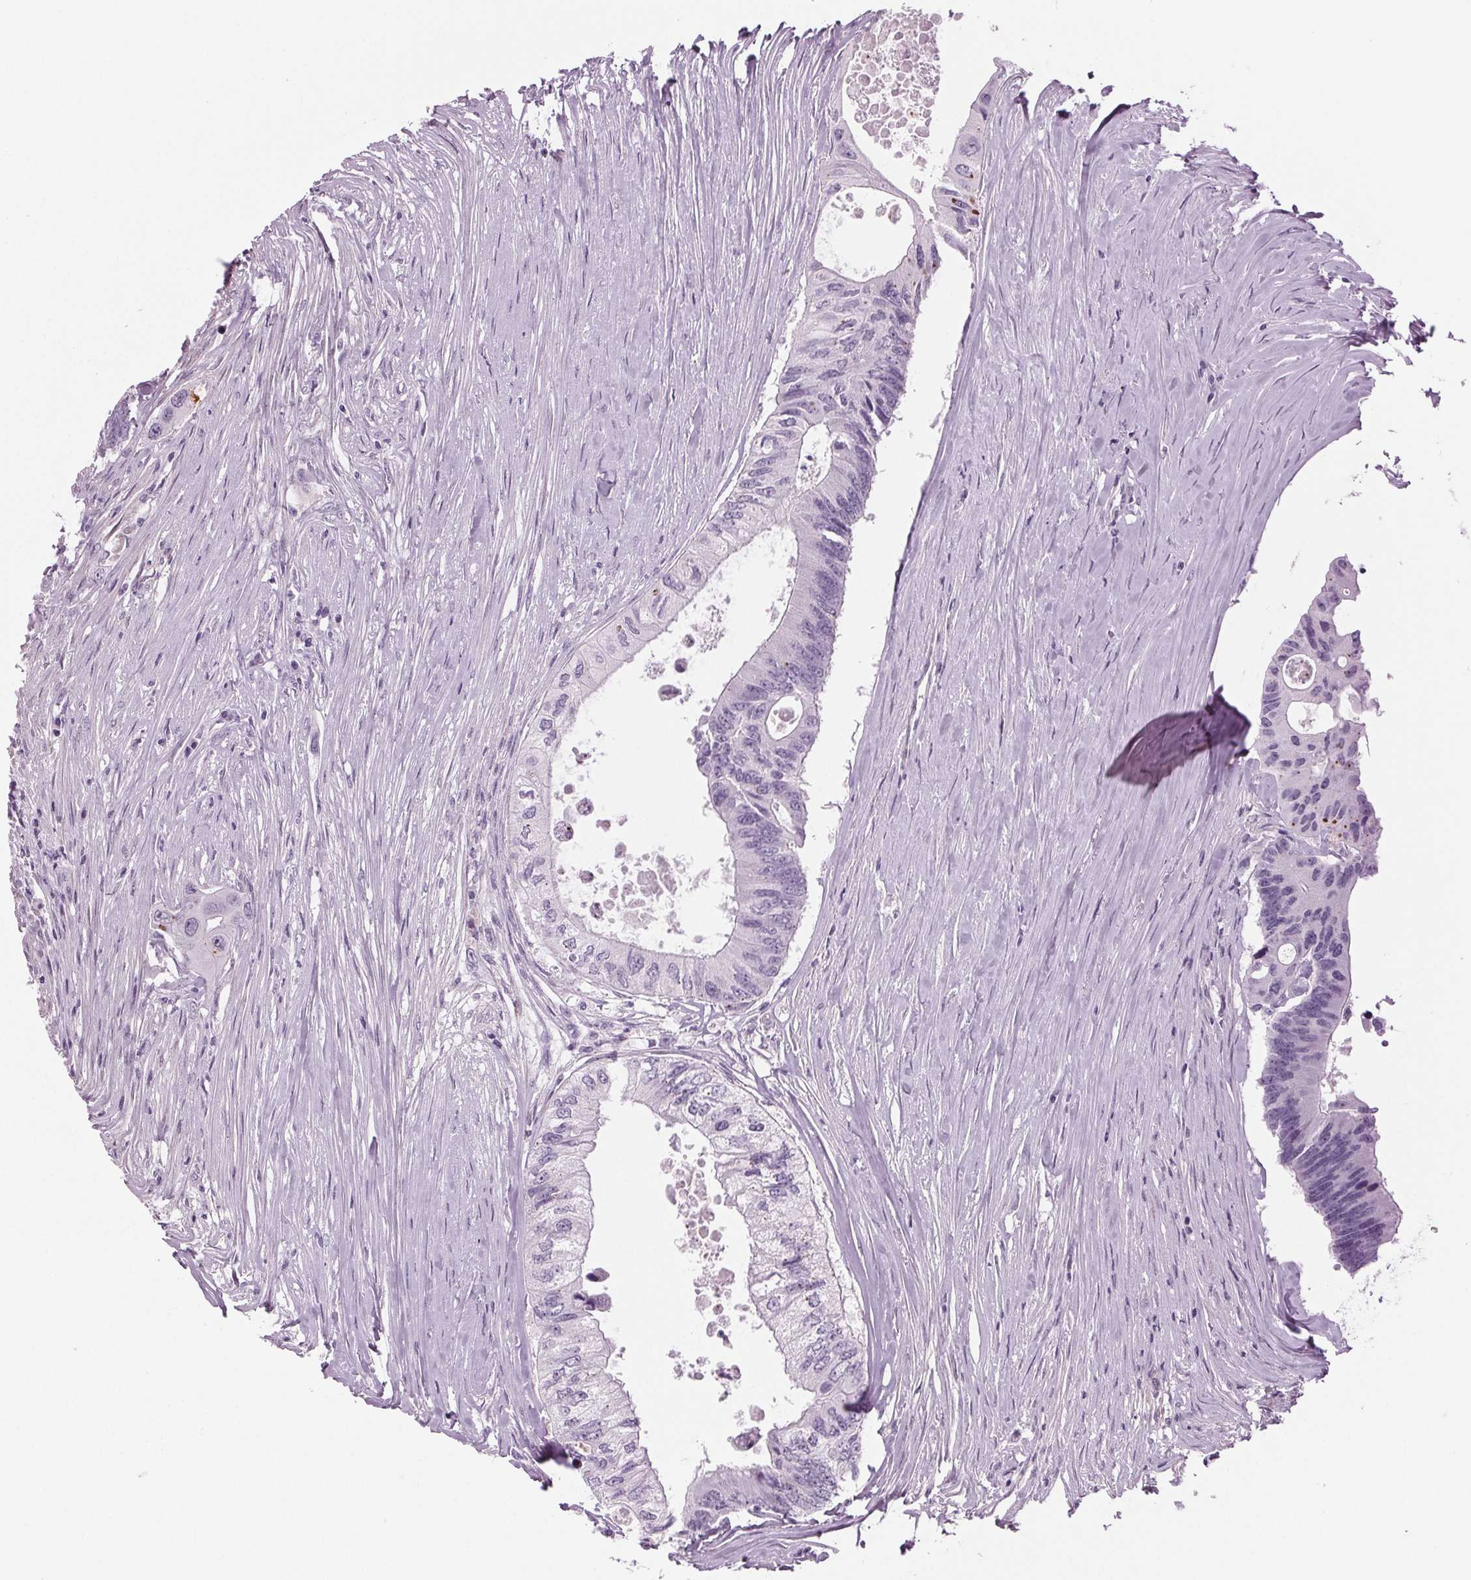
{"staining": {"intensity": "negative", "quantity": "none", "location": "none"}, "tissue": "colorectal cancer", "cell_type": "Tumor cells", "image_type": "cancer", "snomed": [{"axis": "morphology", "description": "Adenocarcinoma, NOS"}, {"axis": "topography", "description": "Colon"}], "caption": "Immunohistochemical staining of colorectal adenocarcinoma shows no significant staining in tumor cells.", "gene": "BHLHE22", "patient": {"sex": "male", "age": 71}}